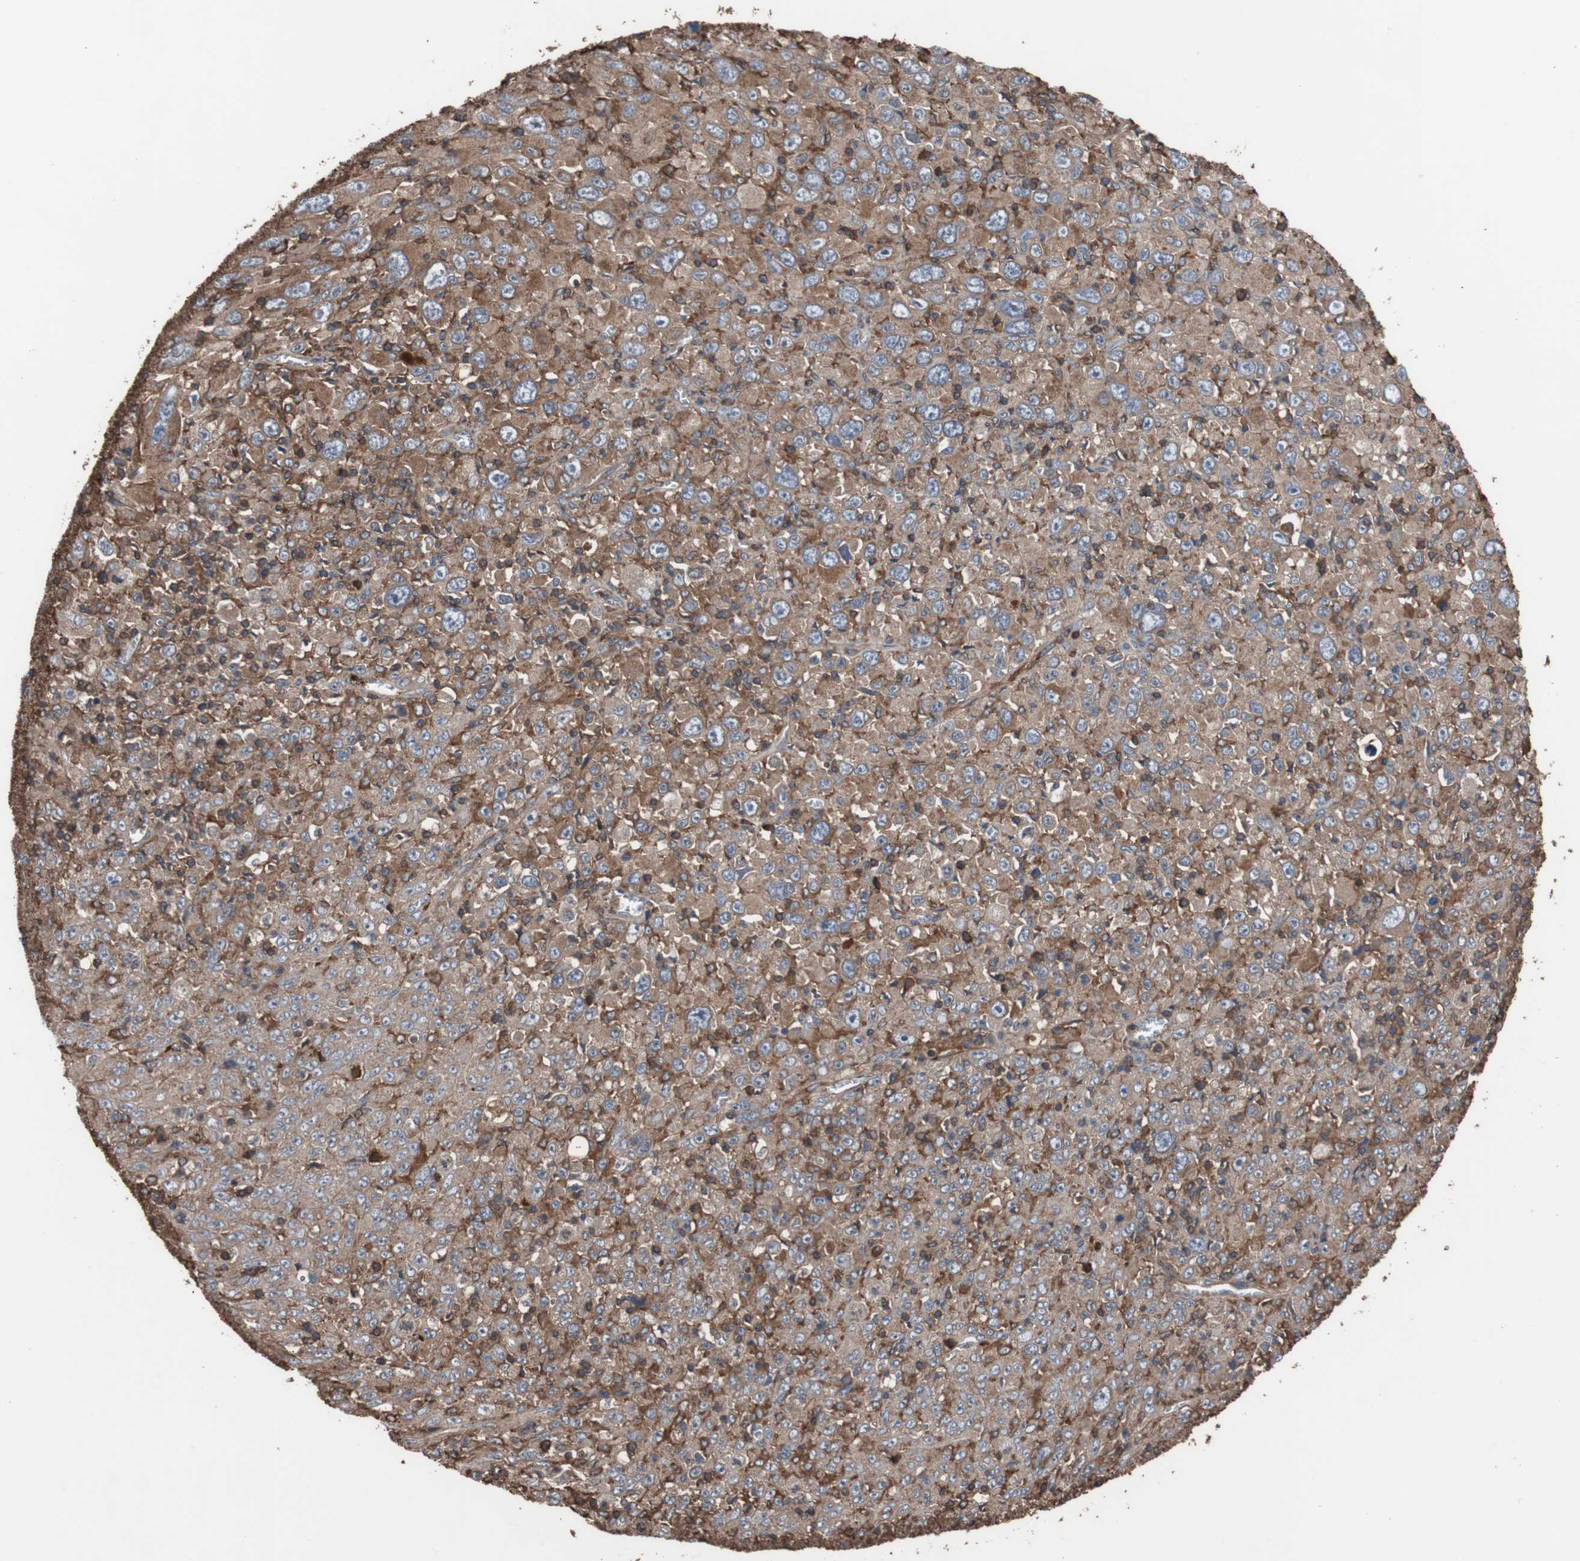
{"staining": {"intensity": "moderate", "quantity": ">75%", "location": "cytoplasmic/membranous"}, "tissue": "melanoma", "cell_type": "Tumor cells", "image_type": "cancer", "snomed": [{"axis": "morphology", "description": "Malignant melanoma, Metastatic site"}, {"axis": "topography", "description": "Skin"}], "caption": "Tumor cells reveal medium levels of moderate cytoplasmic/membranous staining in about >75% of cells in human malignant melanoma (metastatic site). (DAB (3,3'-diaminobenzidine) IHC with brightfield microscopy, high magnification).", "gene": "COL6A2", "patient": {"sex": "female", "age": 56}}